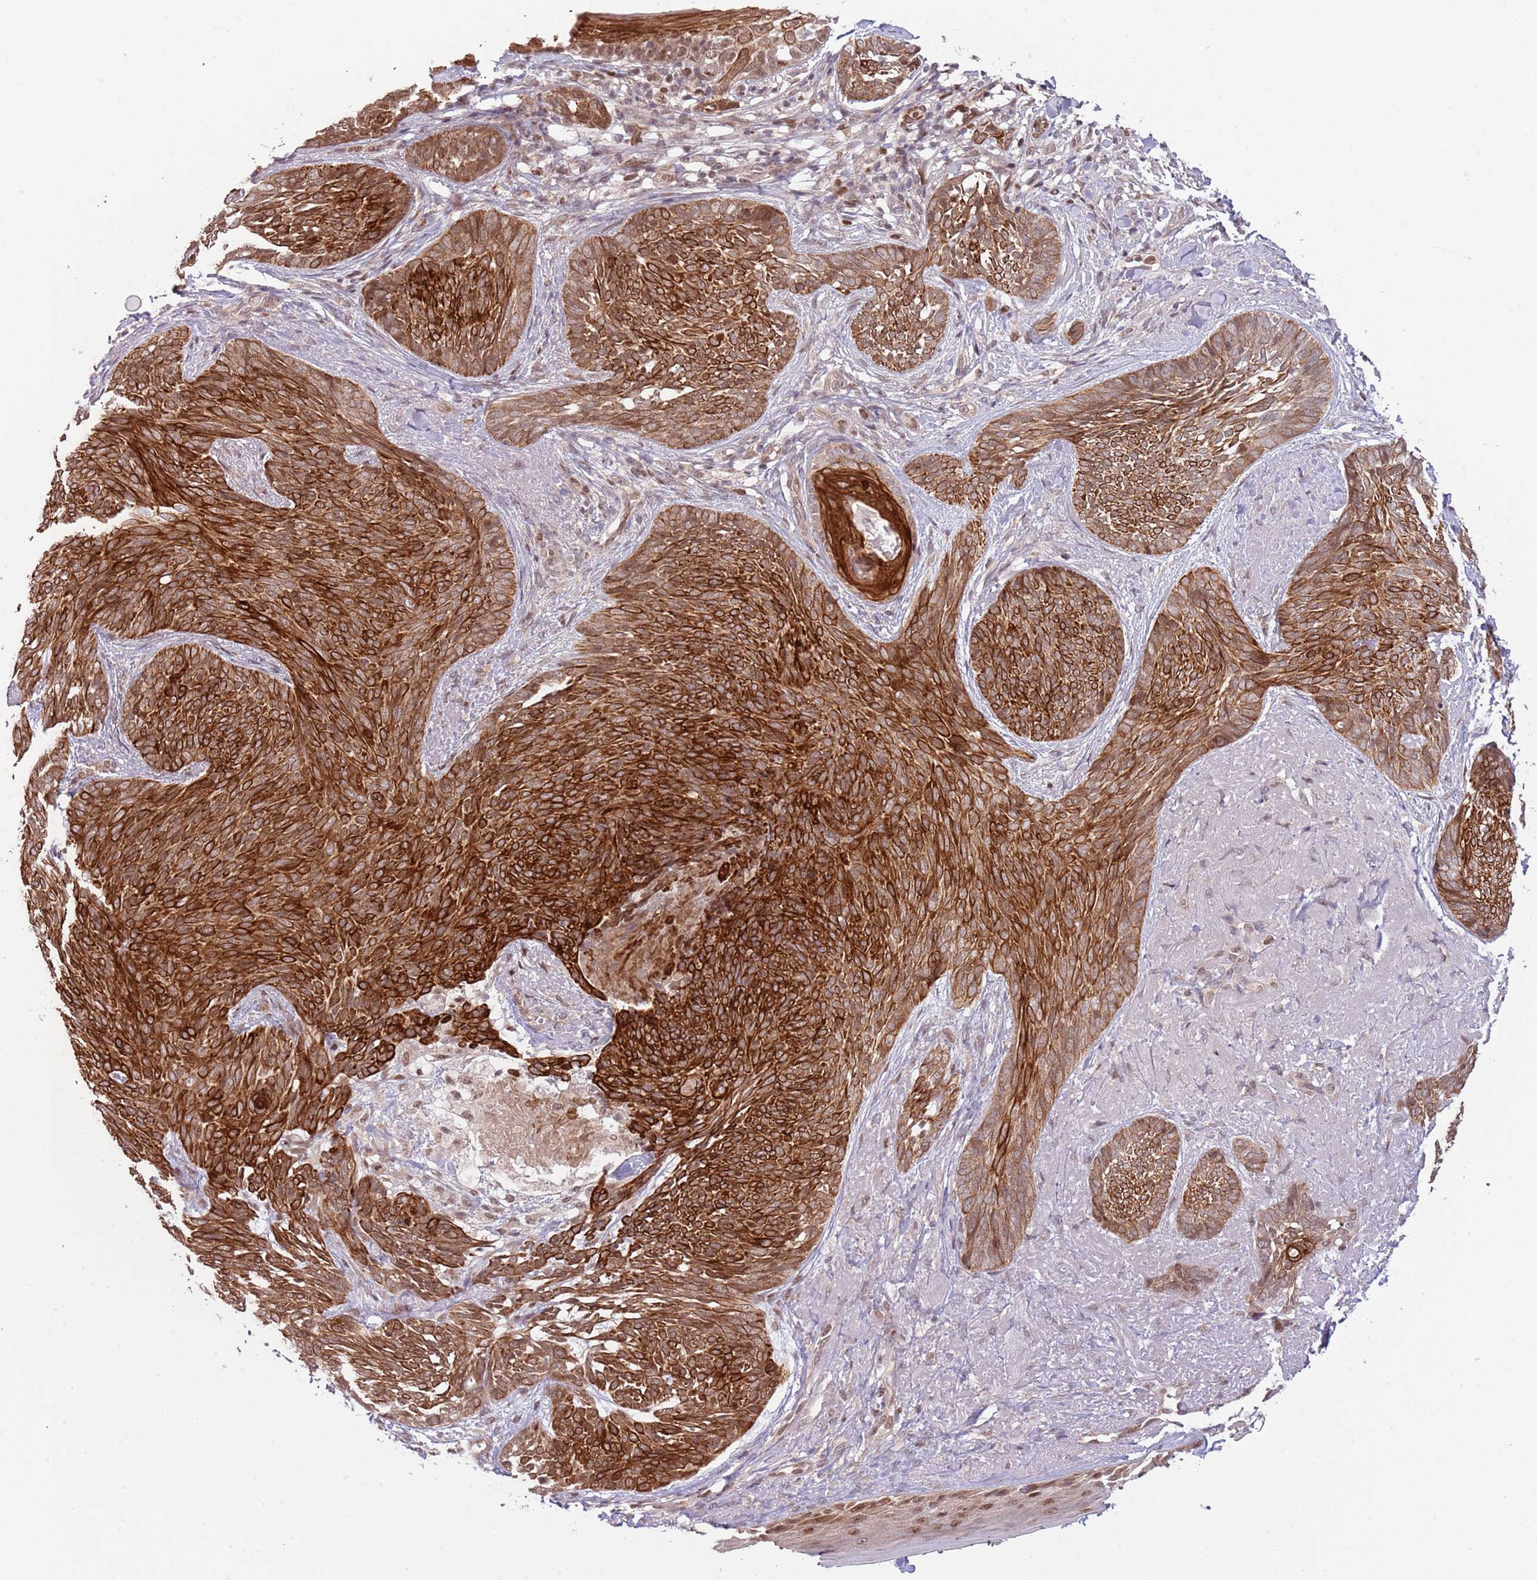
{"staining": {"intensity": "strong", "quantity": ">75%", "location": "cytoplasmic/membranous"}, "tissue": "skin cancer", "cell_type": "Tumor cells", "image_type": "cancer", "snomed": [{"axis": "morphology", "description": "Basal cell carcinoma"}, {"axis": "topography", "description": "Skin"}], "caption": "High-magnification brightfield microscopy of skin cancer (basal cell carcinoma) stained with DAB (brown) and counterstained with hematoxylin (blue). tumor cells exhibit strong cytoplasmic/membranous positivity is appreciated in about>75% of cells.", "gene": "CHD1", "patient": {"sex": "female", "age": 86}}